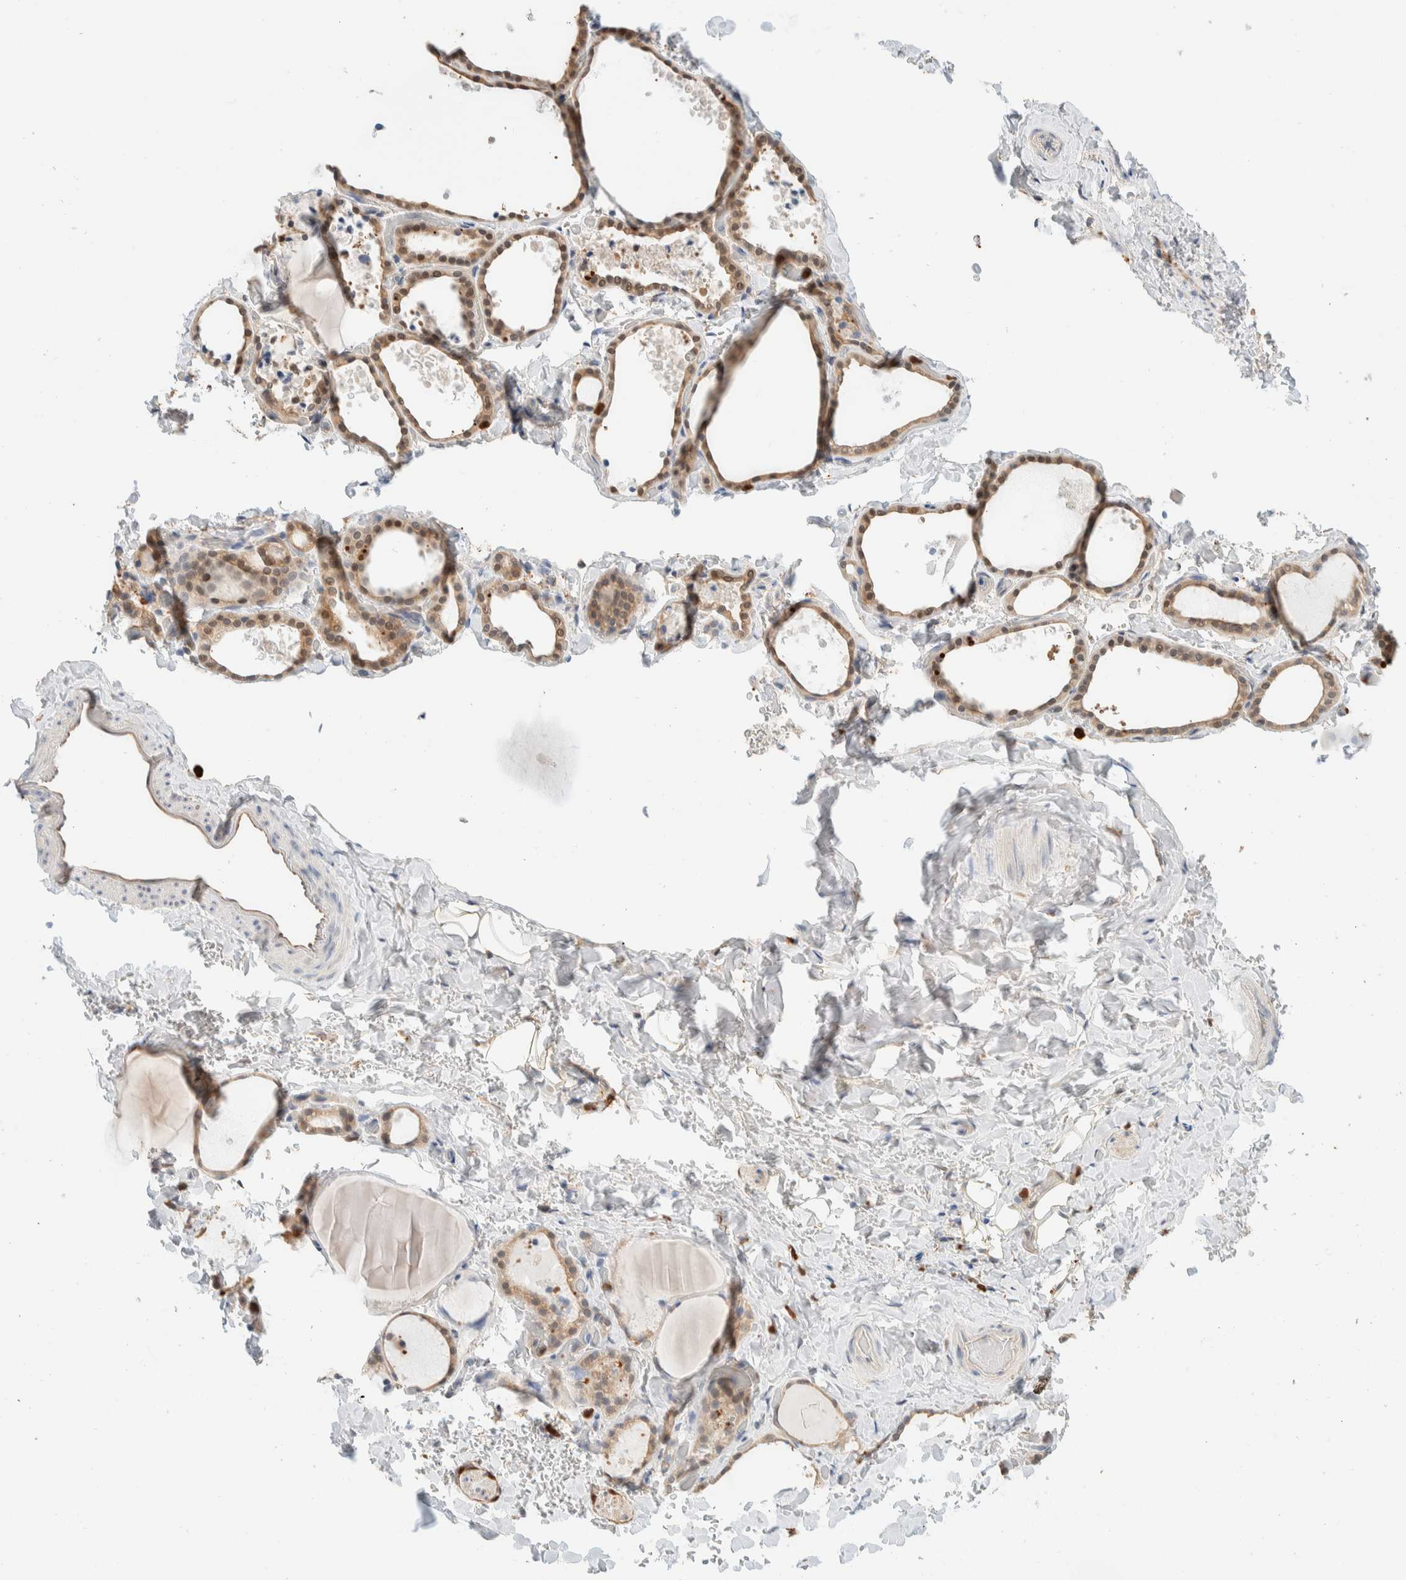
{"staining": {"intensity": "moderate", "quantity": ">75%", "location": "cytoplasmic/membranous,nuclear"}, "tissue": "thyroid gland", "cell_type": "Glandular cells", "image_type": "normal", "snomed": [{"axis": "morphology", "description": "Normal tissue, NOS"}, {"axis": "topography", "description": "Thyroid gland"}], "caption": "This is a histology image of immunohistochemistry staining of normal thyroid gland, which shows moderate positivity in the cytoplasmic/membranous,nuclear of glandular cells.", "gene": "SETD4", "patient": {"sex": "female", "age": 44}}